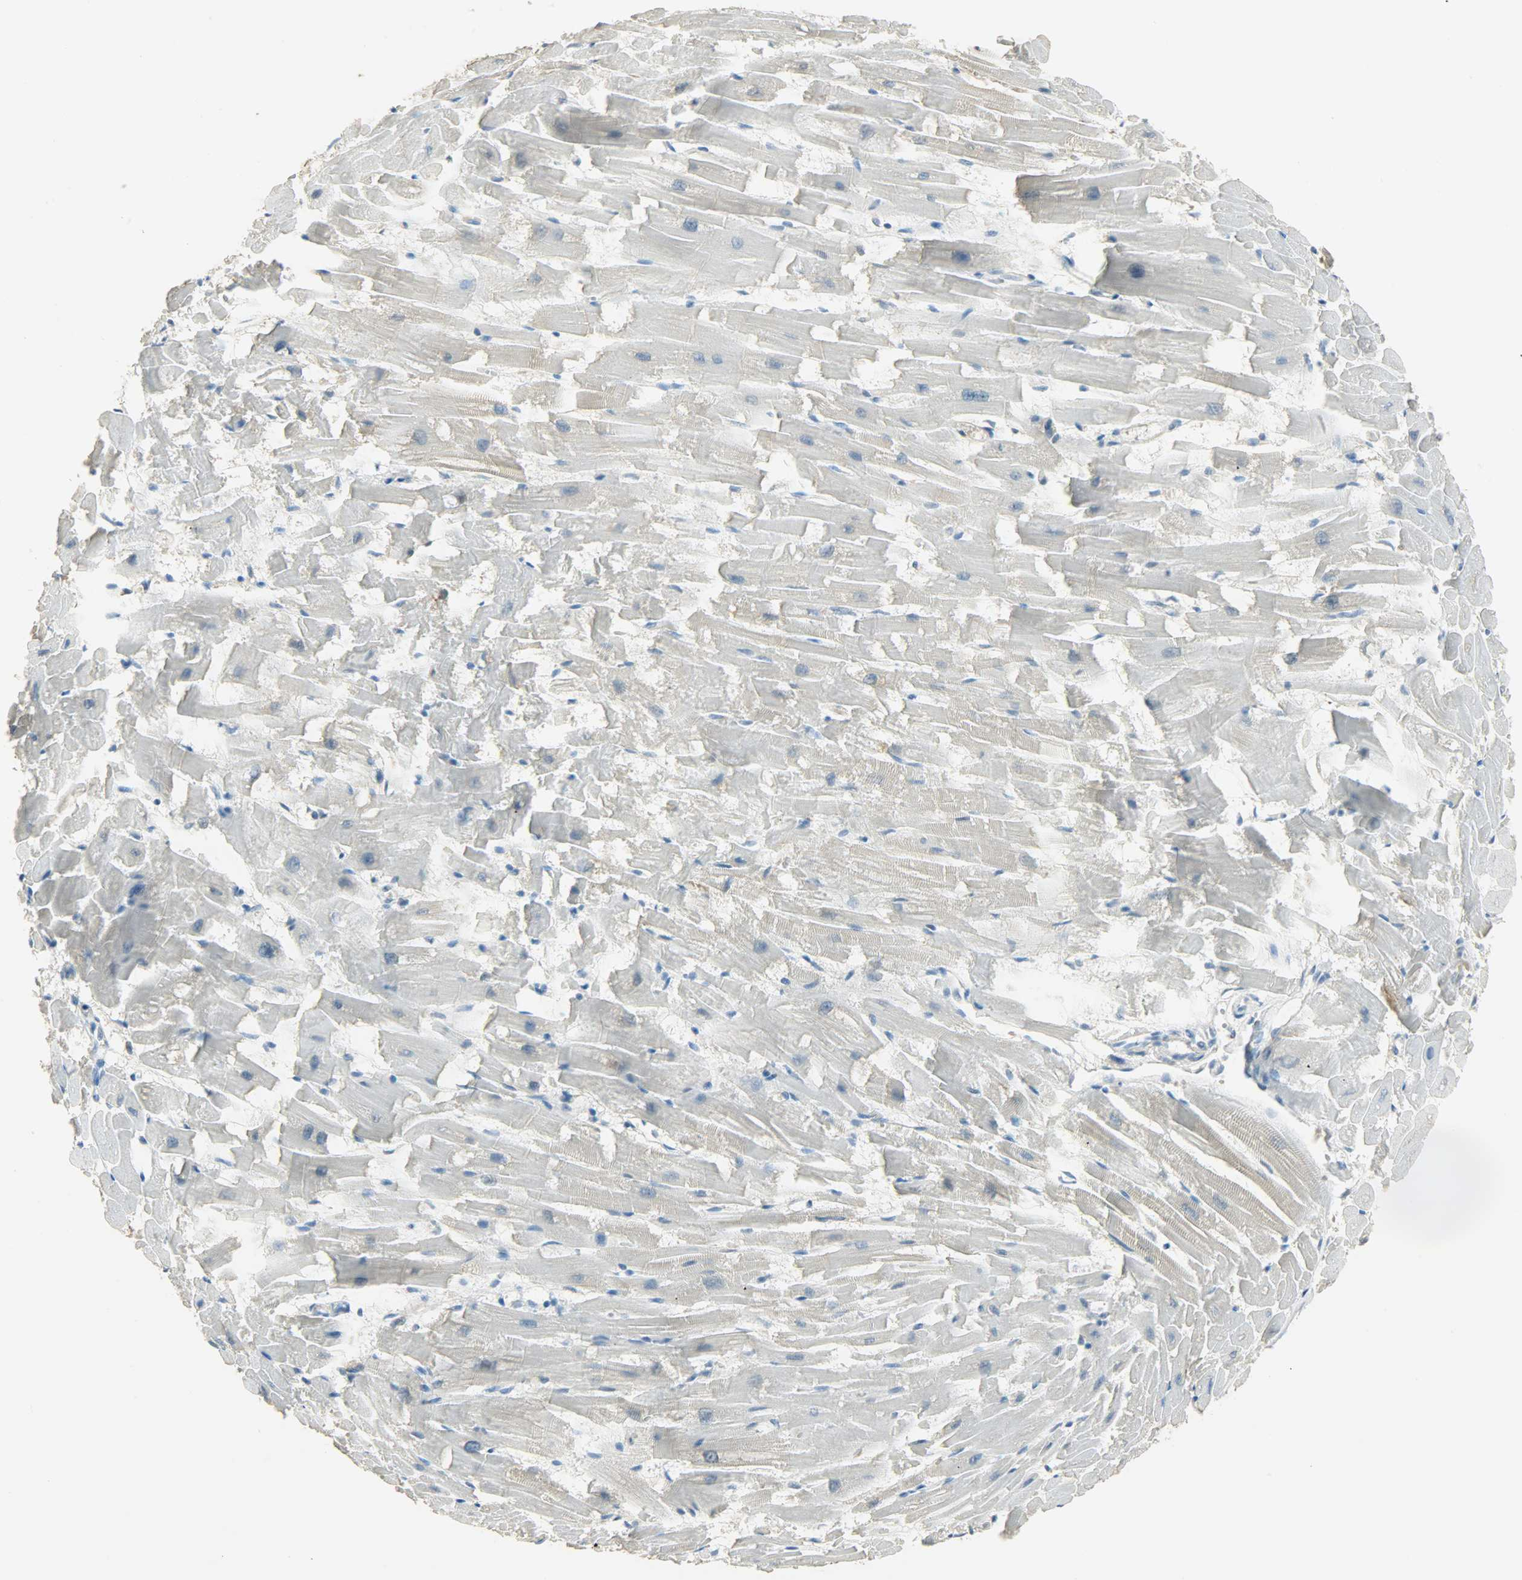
{"staining": {"intensity": "negative", "quantity": "none", "location": "none"}, "tissue": "heart muscle", "cell_type": "Cardiomyocytes", "image_type": "normal", "snomed": [{"axis": "morphology", "description": "Normal tissue, NOS"}, {"axis": "topography", "description": "Heart"}], "caption": "Immunohistochemical staining of normal human heart muscle displays no significant expression in cardiomyocytes.", "gene": "PRMT5", "patient": {"sex": "female", "age": 19}}